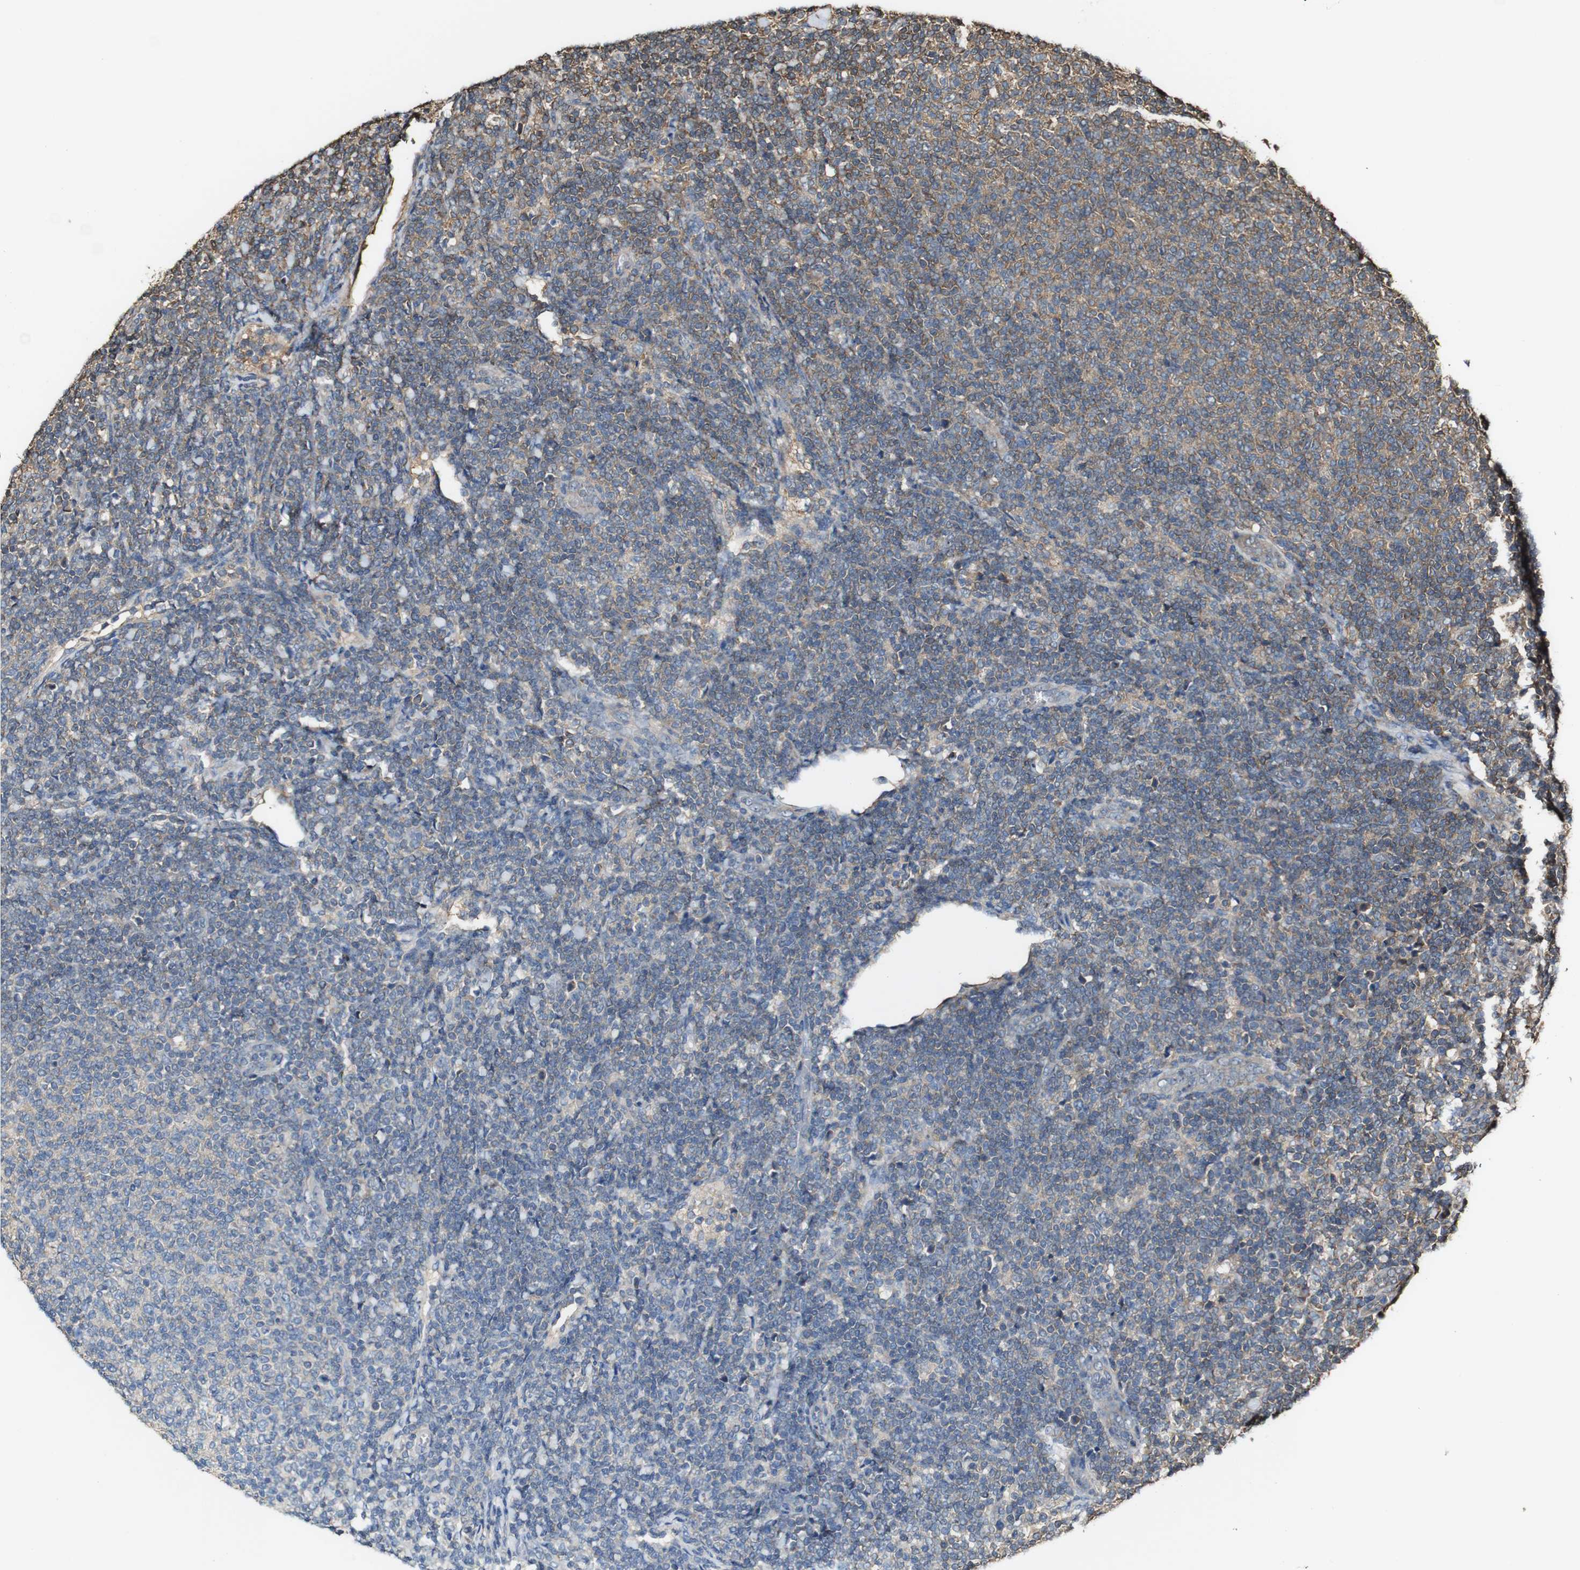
{"staining": {"intensity": "weak", "quantity": "<25%", "location": "cytoplasmic/membranous"}, "tissue": "lymphoma", "cell_type": "Tumor cells", "image_type": "cancer", "snomed": [{"axis": "morphology", "description": "Malignant lymphoma, non-Hodgkin's type, Low grade"}, {"axis": "topography", "description": "Lymph node"}], "caption": "This is an immunohistochemistry histopathology image of human low-grade malignant lymphoma, non-Hodgkin's type. There is no expression in tumor cells.", "gene": "PTPRR", "patient": {"sex": "male", "age": 66}}